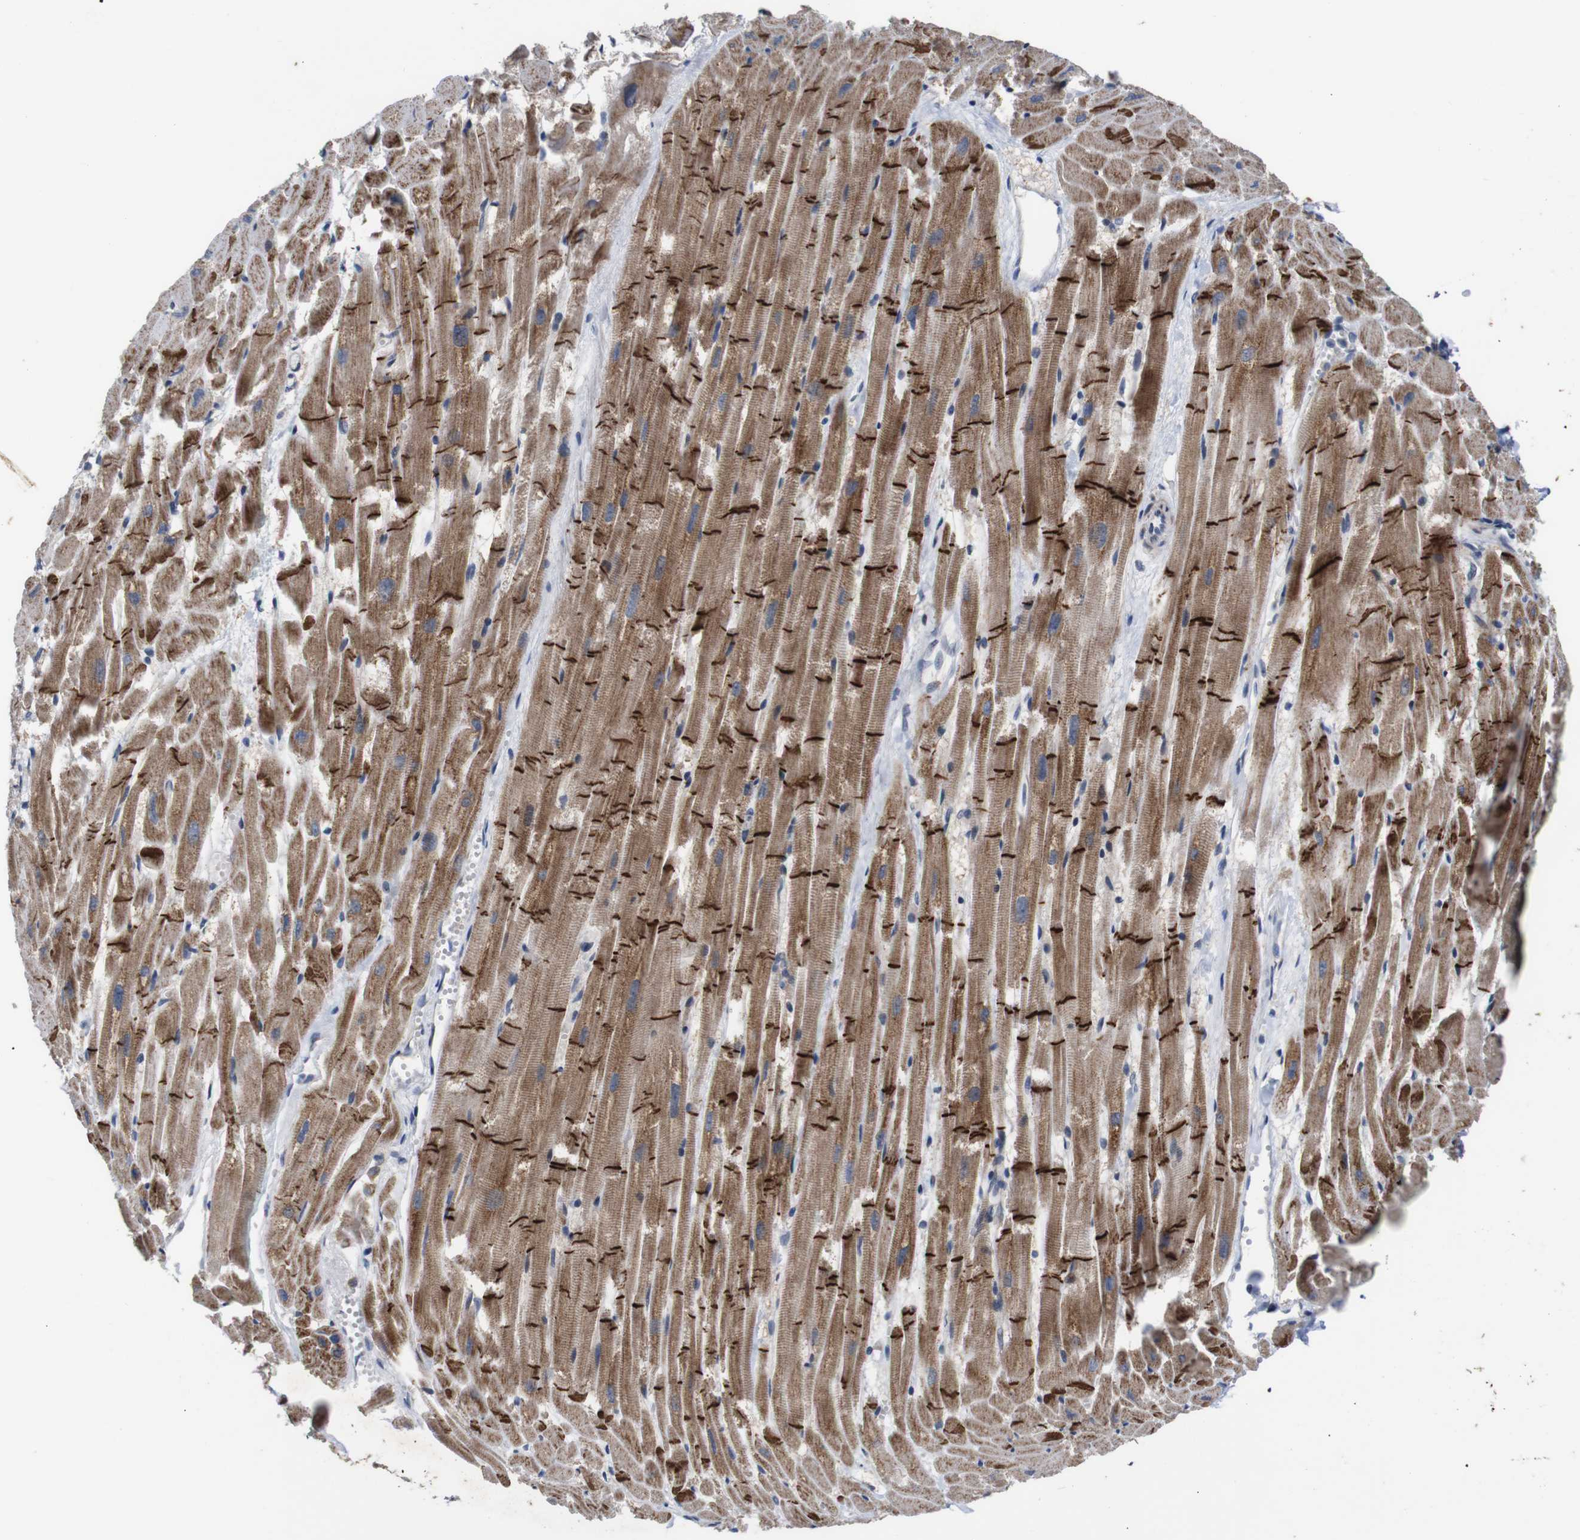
{"staining": {"intensity": "moderate", "quantity": ">75%", "location": "cytoplasmic/membranous"}, "tissue": "heart muscle", "cell_type": "Cardiomyocytes", "image_type": "normal", "snomed": [{"axis": "morphology", "description": "Normal tissue, NOS"}, {"axis": "topography", "description": "Heart"}], "caption": "Benign heart muscle exhibits moderate cytoplasmic/membranous staining in approximately >75% of cardiomyocytes, visualized by immunohistochemistry.", "gene": "ATP7B", "patient": {"sex": "female", "age": 19}}